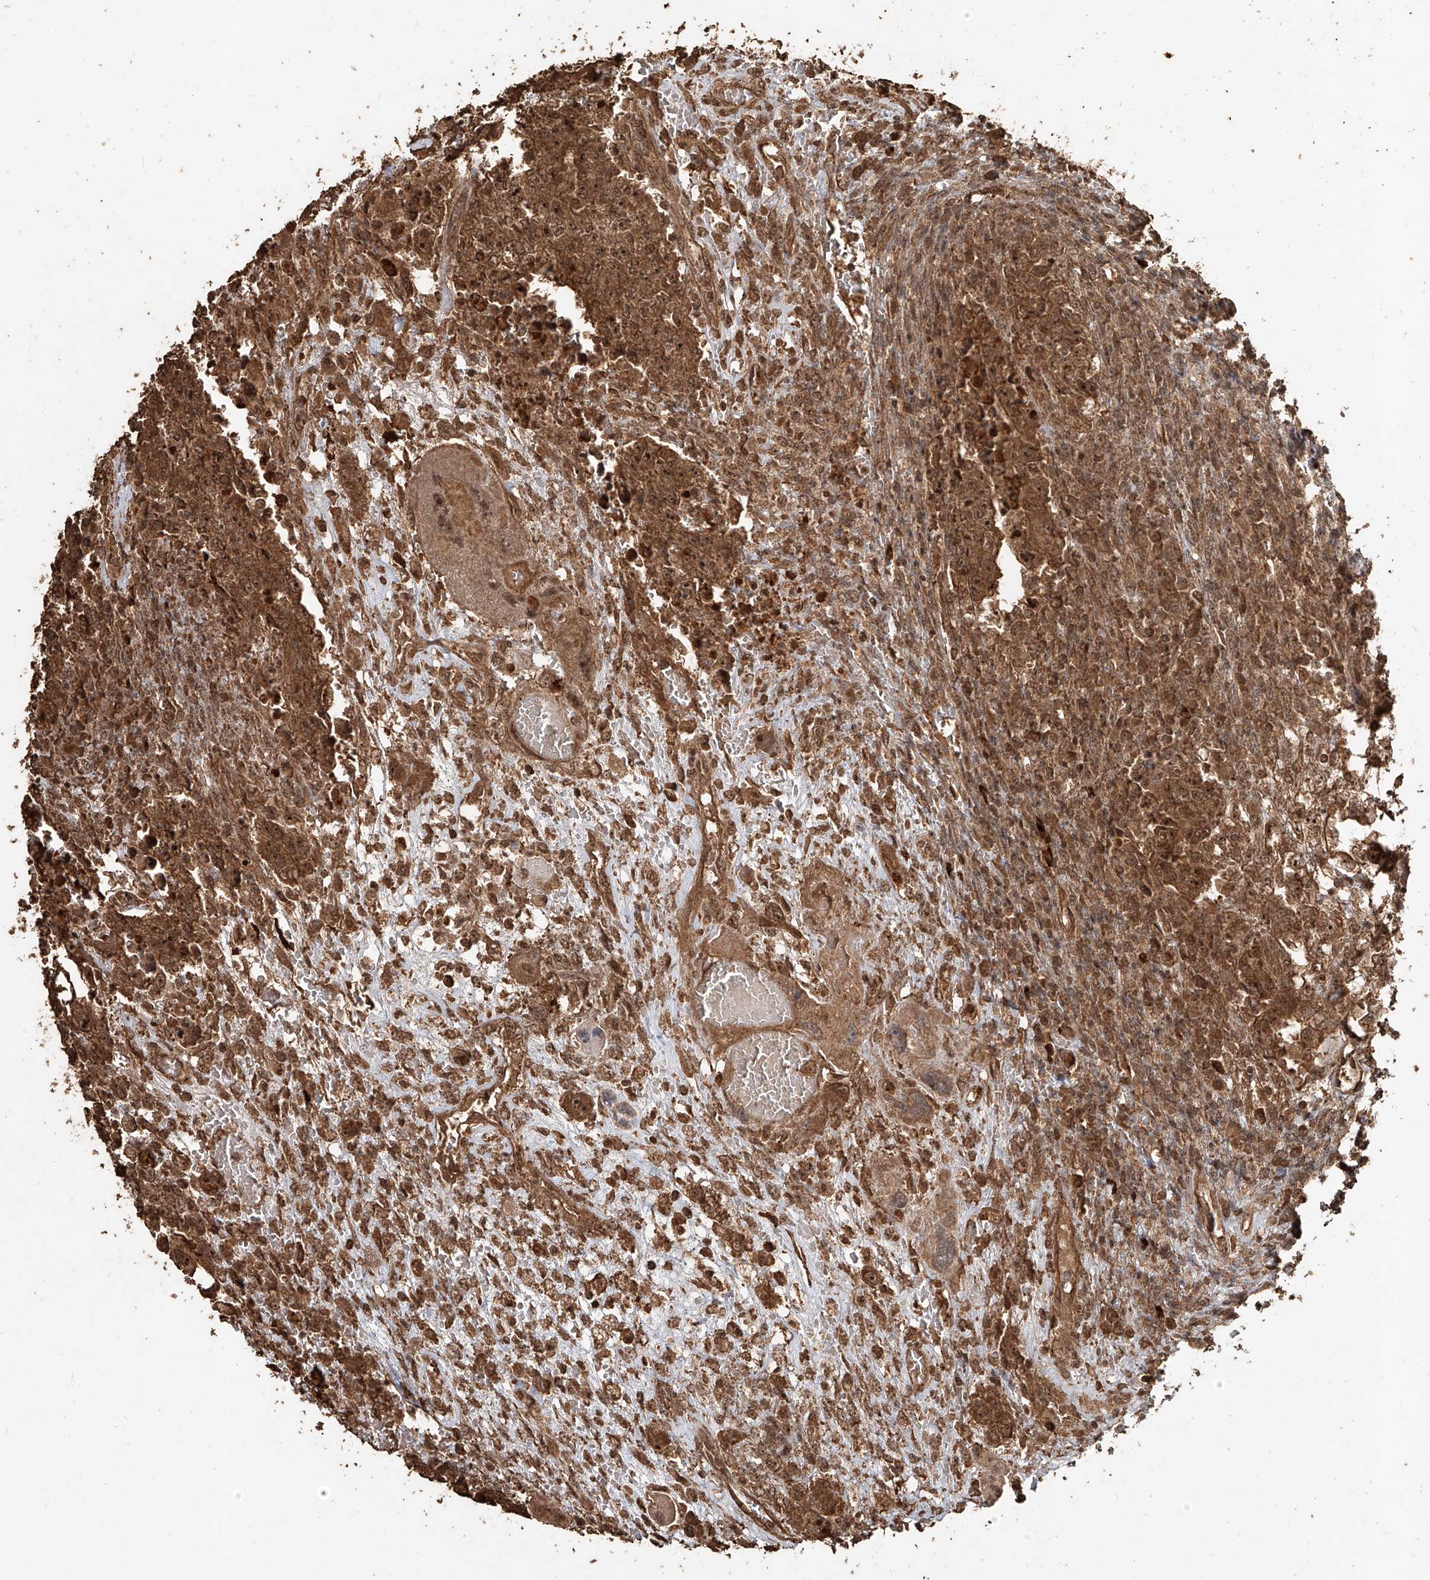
{"staining": {"intensity": "strong", "quantity": ">75%", "location": "cytoplasmic/membranous,nuclear"}, "tissue": "testis cancer", "cell_type": "Tumor cells", "image_type": "cancer", "snomed": [{"axis": "morphology", "description": "Carcinoma, Embryonal, NOS"}, {"axis": "topography", "description": "Testis"}], "caption": "This histopathology image demonstrates embryonal carcinoma (testis) stained with immunohistochemistry (IHC) to label a protein in brown. The cytoplasmic/membranous and nuclear of tumor cells show strong positivity for the protein. Nuclei are counter-stained blue.", "gene": "ZNF660", "patient": {"sex": "male", "age": 26}}